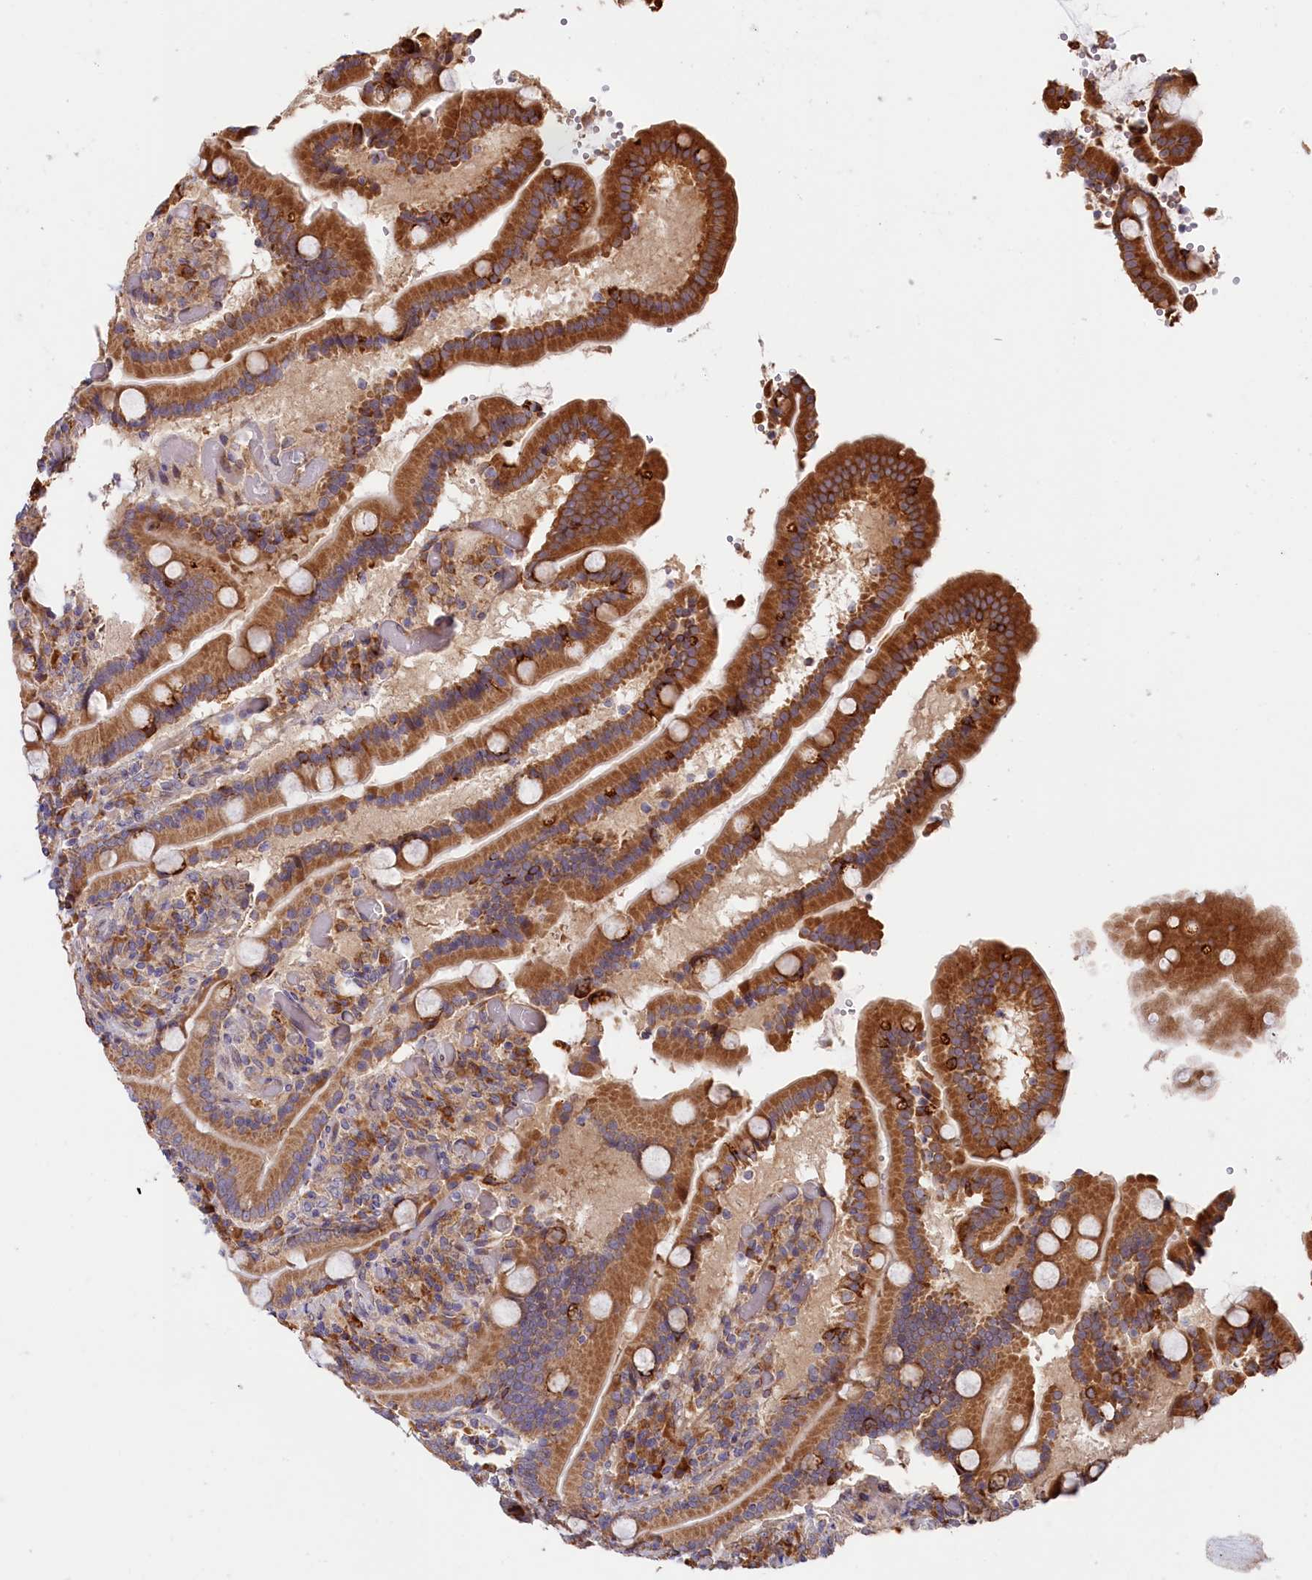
{"staining": {"intensity": "moderate", "quantity": ">75%", "location": "cytoplasmic/membranous"}, "tissue": "duodenum", "cell_type": "Glandular cells", "image_type": "normal", "snomed": [{"axis": "morphology", "description": "Normal tissue, NOS"}, {"axis": "topography", "description": "Duodenum"}], "caption": "Immunohistochemistry micrograph of normal duodenum: duodenum stained using immunohistochemistry (IHC) shows medium levels of moderate protein expression localized specifically in the cytoplasmic/membranous of glandular cells, appearing as a cytoplasmic/membranous brown color.", "gene": "CEP44", "patient": {"sex": "female", "age": 62}}